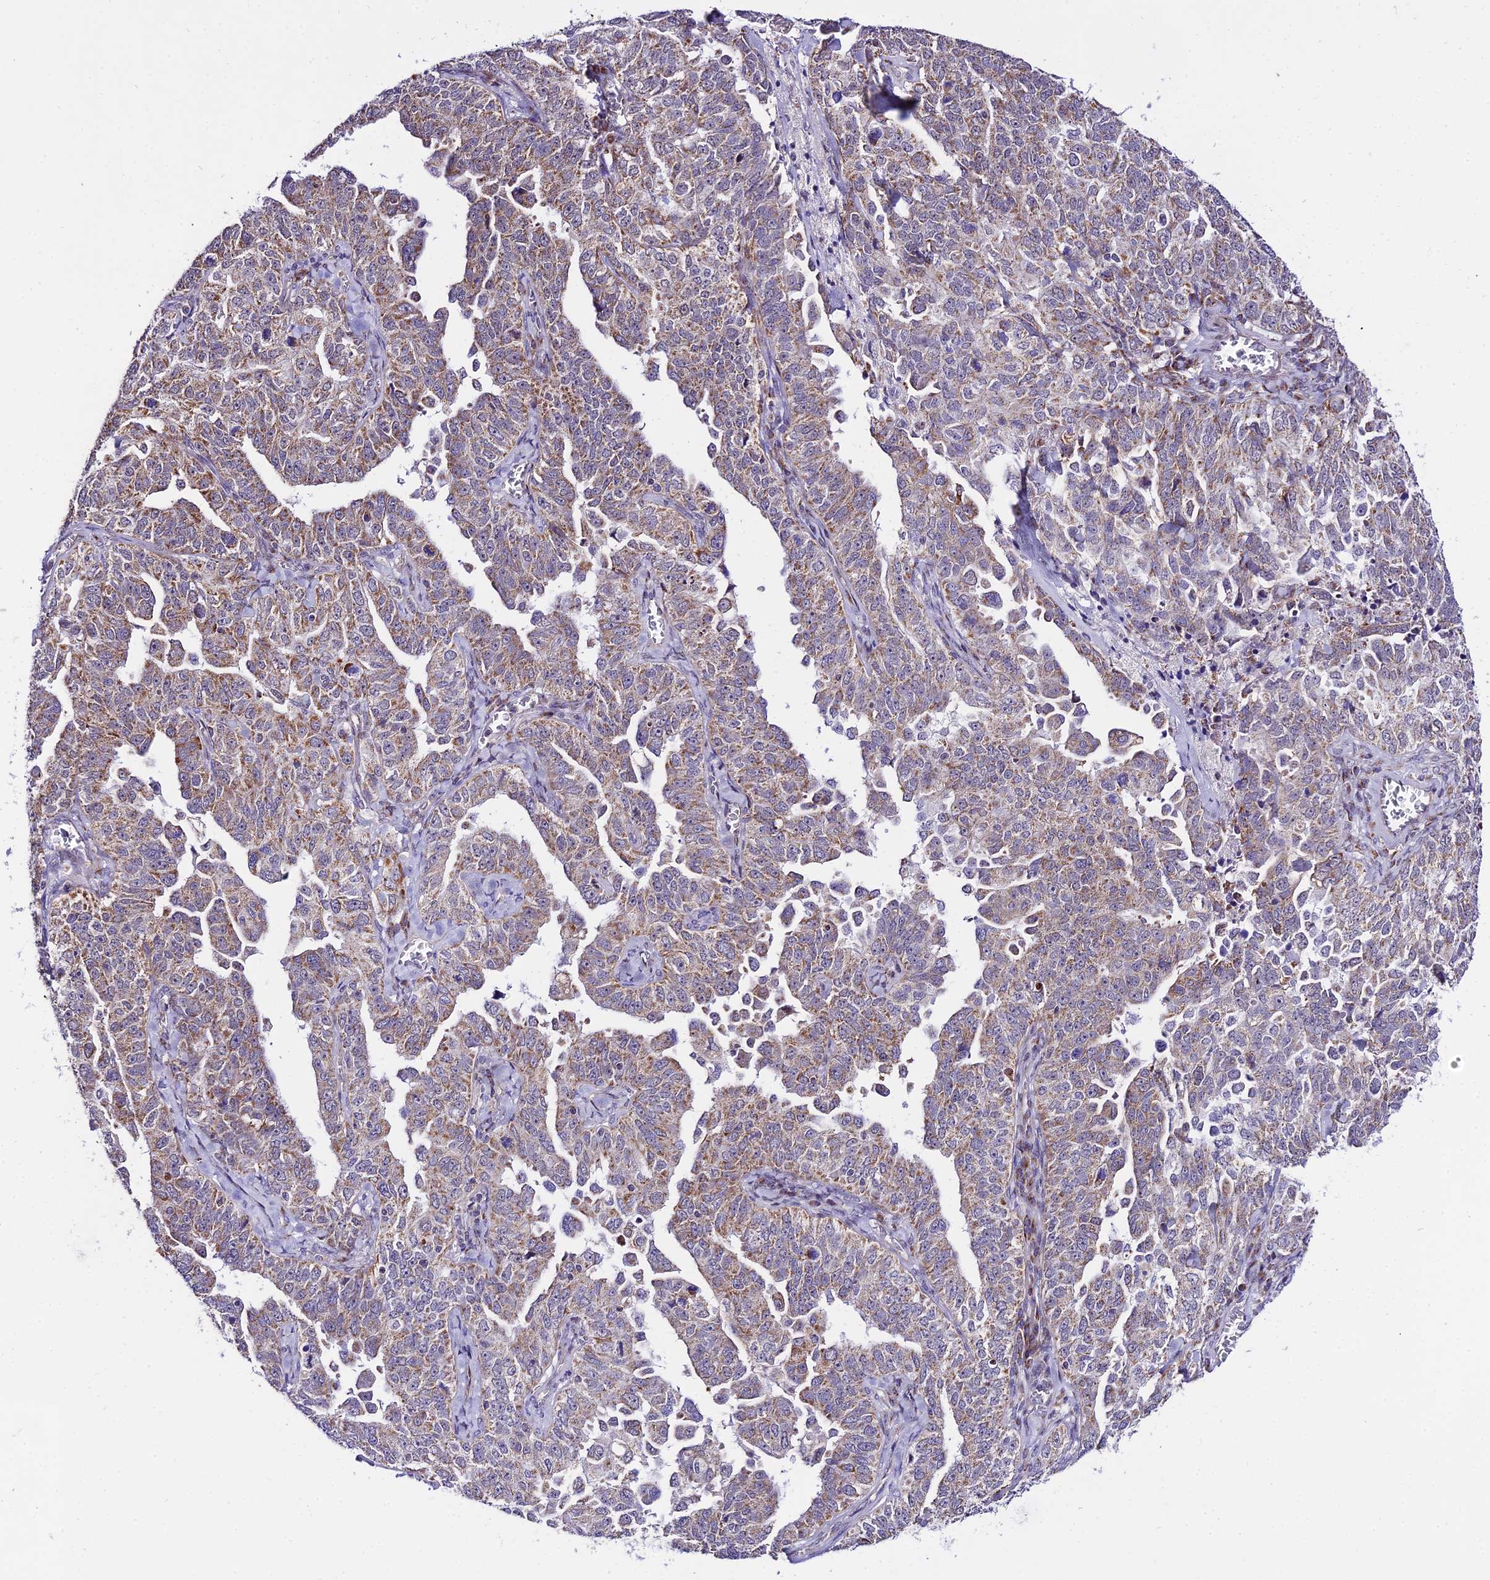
{"staining": {"intensity": "moderate", "quantity": "25%-75%", "location": "cytoplasmic/membranous"}, "tissue": "ovarian cancer", "cell_type": "Tumor cells", "image_type": "cancer", "snomed": [{"axis": "morphology", "description": "Carcinoma, endometroid"}, {"axis": "topography", "description": "Ovary"}], "caption": "Moderate cytoplasmic/membranous staining is appreciated in approximately 25%-75% of tumor cells in ovarian endometroid carcinoma.", "gene": "ATP5PB", "patient": {"sex": "female", "age": 62}}